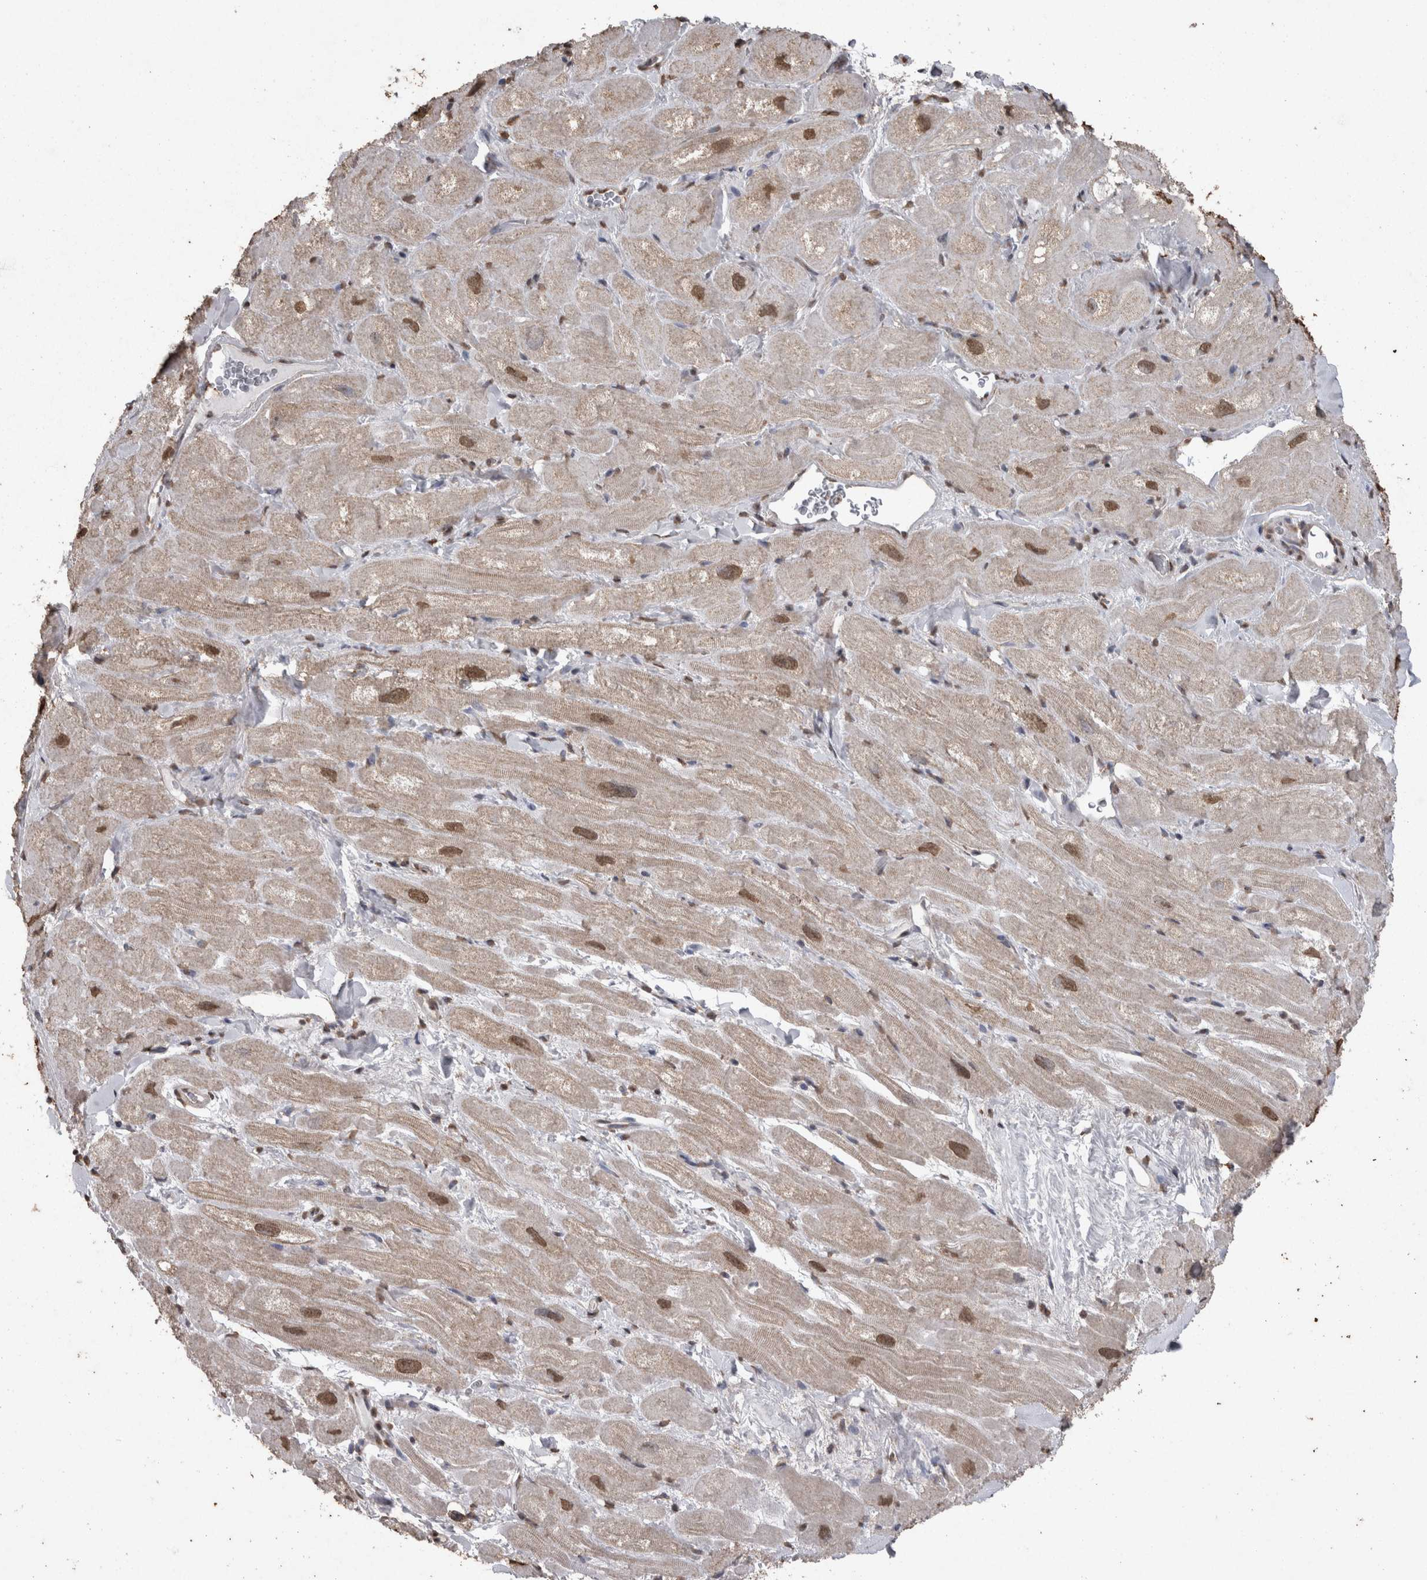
{"staining": {"intensity": "moderate", "quantity": ">75%", "location": "cytoplasmic/membranous,nuclear"}, "tissue": "heart muscle", "cell_type": "Cardiomyocytes", "image_type": "normal", "snomed": [{"axis": "morphology", "description": "Normal tissue, NOS"}, {"axis": "topography", "description": "Heart"}], "caption": "Cardiomyocytes show medium levels of moderate cytoplasmic/membranous,nuclear positivity in approximately >75% of cells in benign human heart muscle. The protein of interest is shown in brown color, while the nuclei are stained blue.", "gene": "SMAD7", "patient": {"sex": "male", "age": 49}}